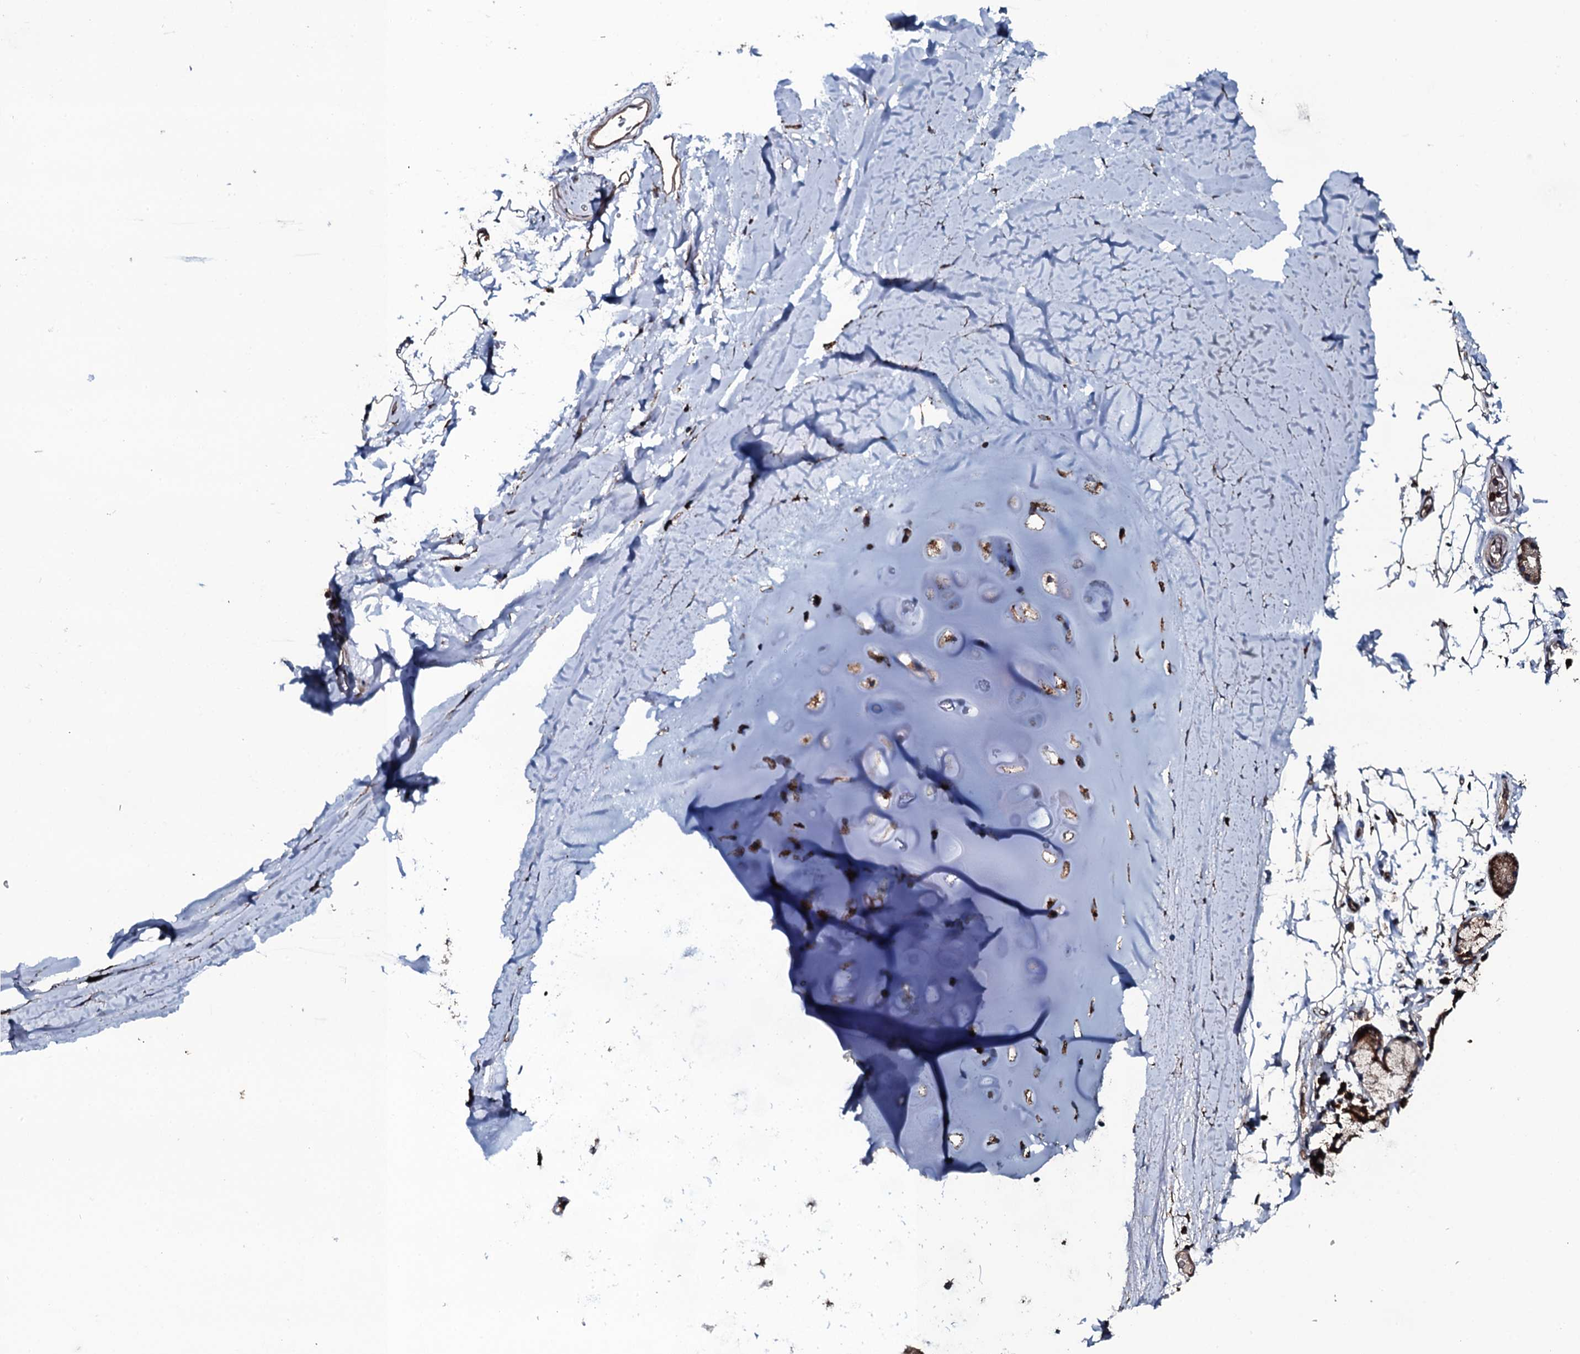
{"staining": {"intensity": "negative", "quantity": "none", "location": "none"}, "tissue": "adipose tissue", "cell_type": "Adipocytes", "image_type": "normal", "snomed": [{"axis": "morphology", "description": "Normal tissue, NOS"}, {"axis": "topography", "description": "Lymph node"}, {"axis": "topography", "description": "Bronchus"}], "caption": "The histopathology image reveals no staining of adipocytes in benign adipose tissue.", "gene": "RAB12", "patient": {"sex": "male", "age": 63}}